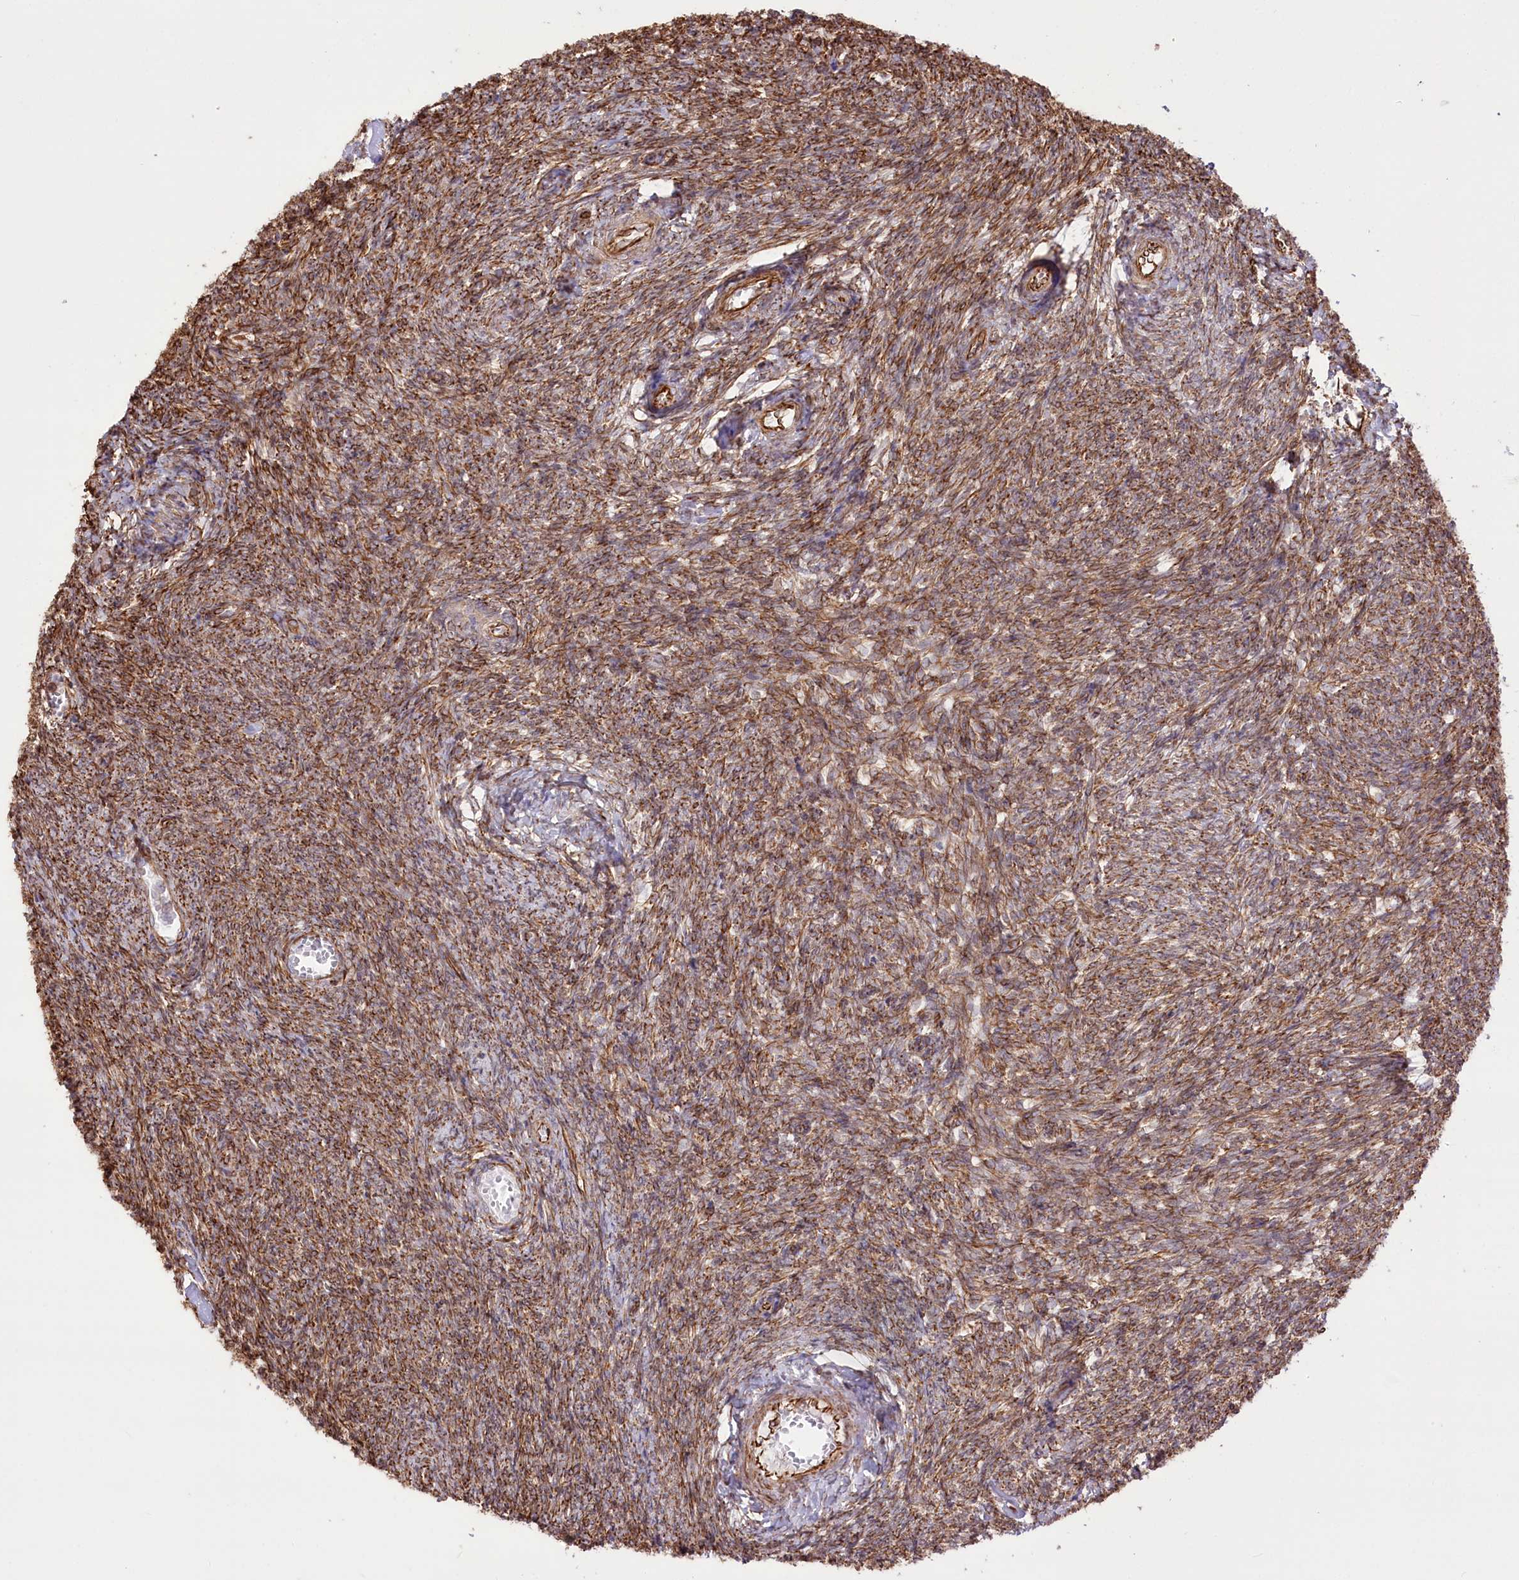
{"staining": {"intensity": "moderate", "quantity": ">75%", "location": "cytoplasmic/membranous"}, "tissue": "ovary", "cell_type": "Follicle cells", "image_type": "normal", "snomed": [{"axis": "morphology", "description": "Normal tissue, NOS"}, {"axis": "topography", "description": "Ovary"}], "caption": "About >75% of follicle cells in normal human ovary demonstrate moderate cytoplasmic/membranous protein expression as visualized by brown immunohistochemical staining.", "gene": "TTC1", "patient": {"sex": "female", "age": 44}}